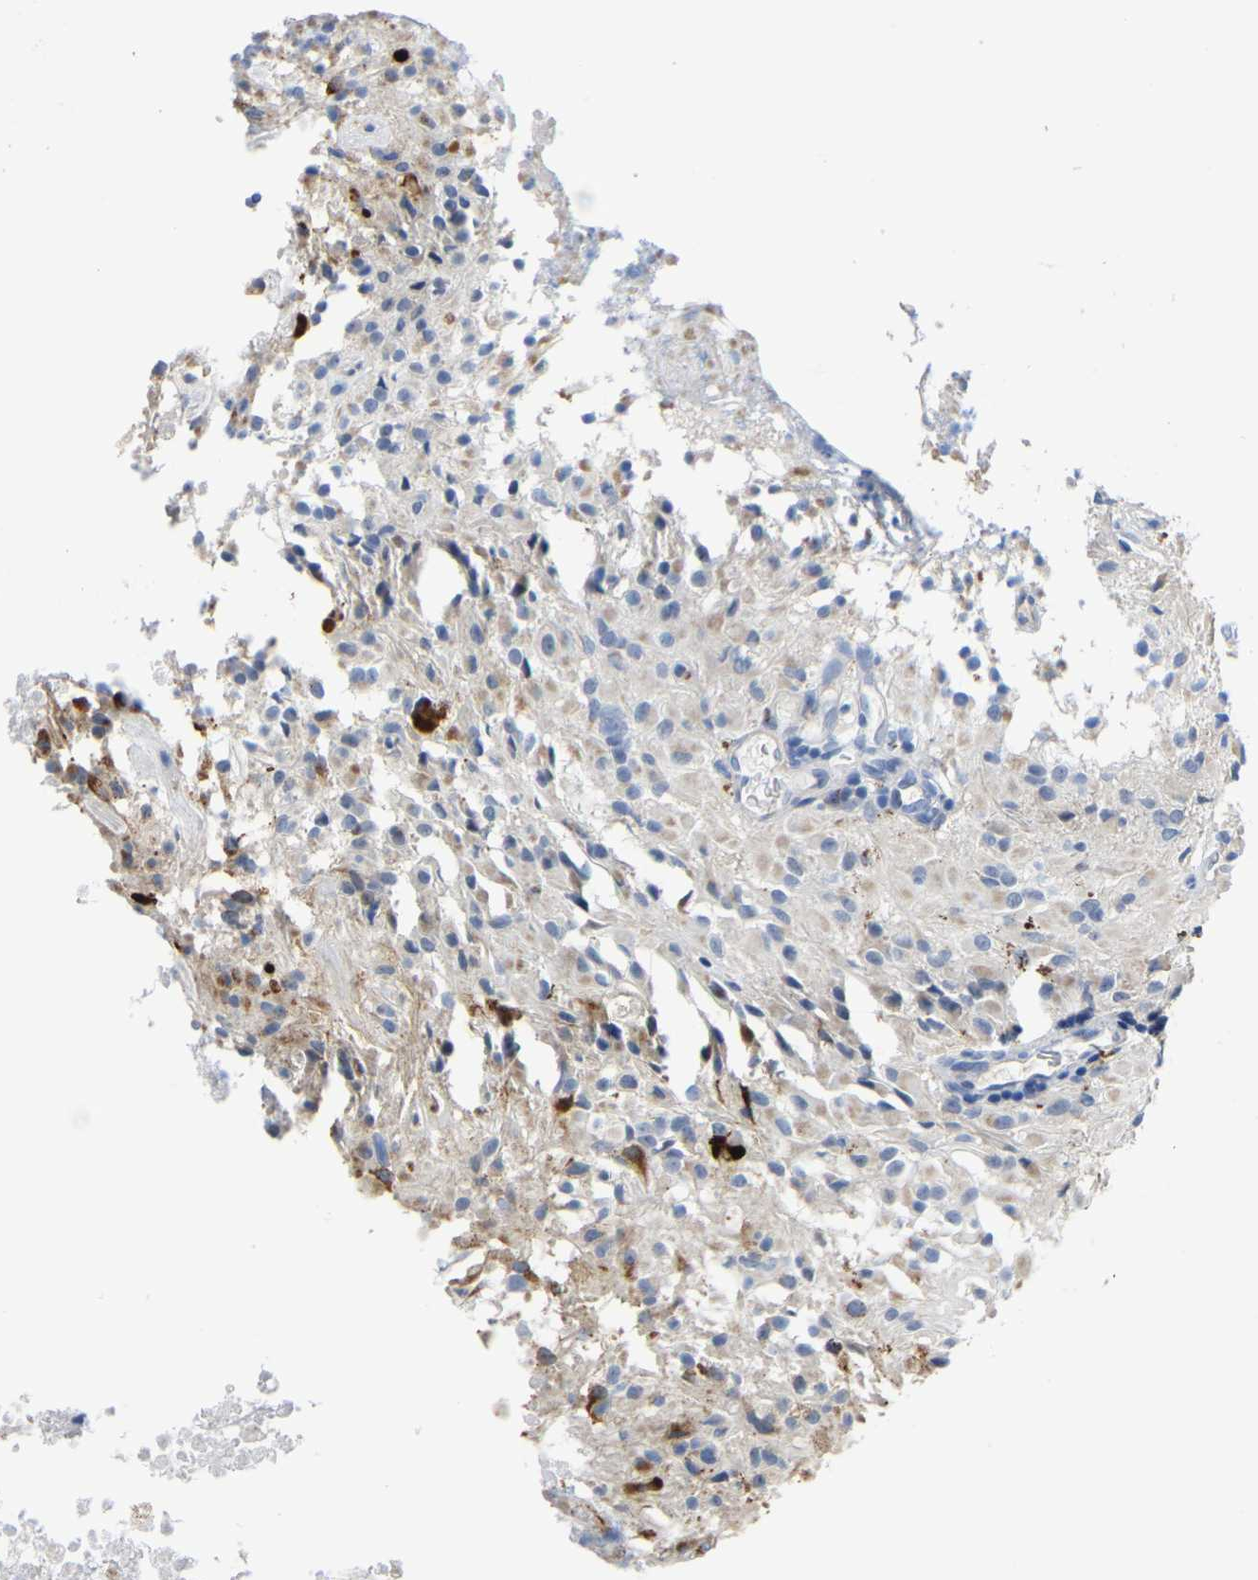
{"staining": {"intensity": "negative", "quantity": "none", "location": "none"}, "tissue": "glioma", "cell_type": "Tumor cells", "image_type": "cancer", "snomed": [{"axis": "morphology", "description": "Glioma, malignant, High grade"}, {"axis": "topography", "description": "Brain"}], "caption": "Immunohistochemistry (IHC) image of malignant high-grade glioma stained for a protein (brown), which reveals no positivity in tumor cells. The staining is performed using DAB brown chromogen with nuclei counter-stained in using hematoxylin.", "gene": "ETFA", "patient": {"sex": "female", "age": 59}}